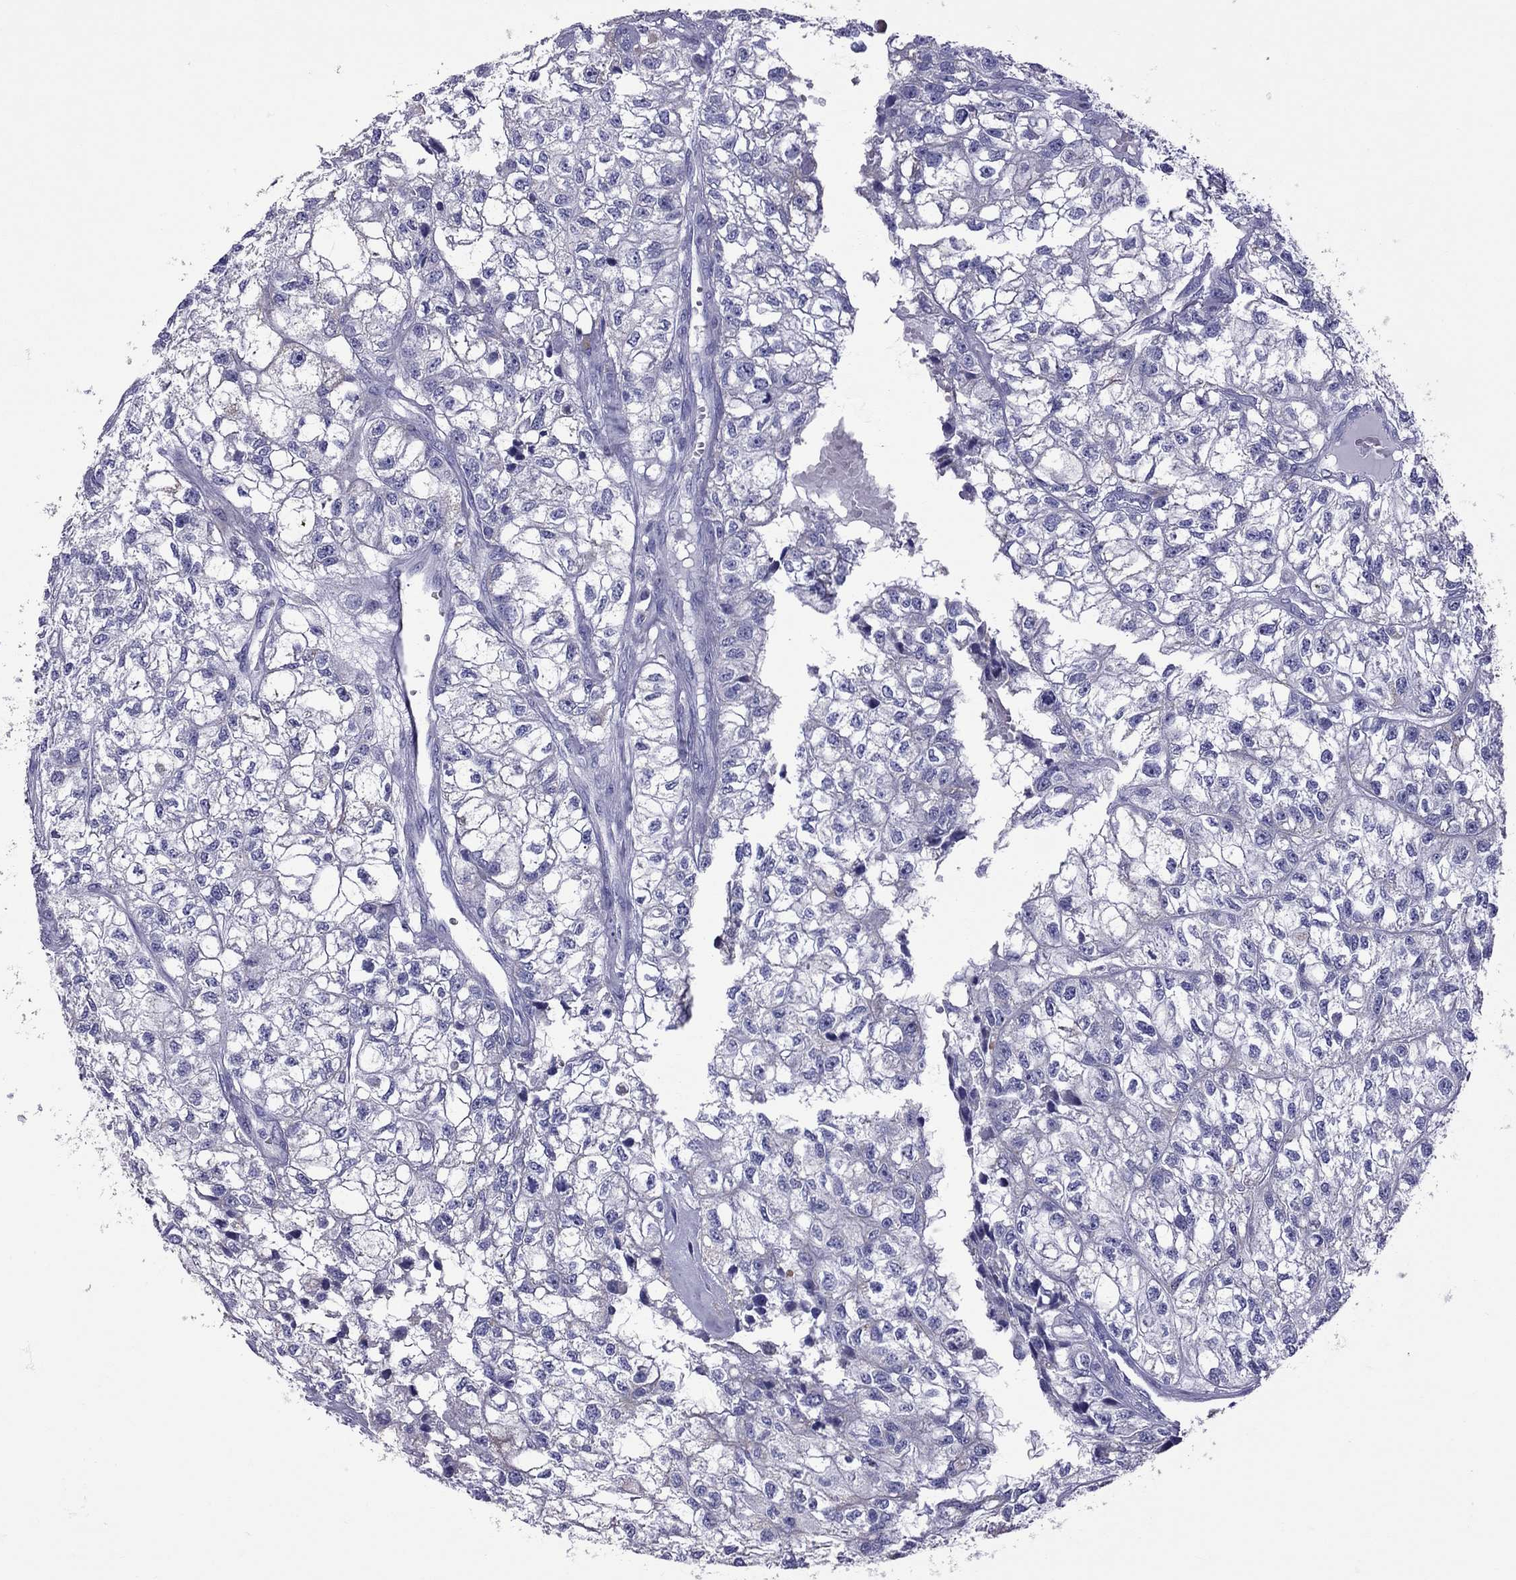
{"staining": {"intensity": "negative", "quantity": "none", "location": "none"}, "tissue": "renal cancer", "cell_type": "Tumor cells", "image_type": "cancer", "snomed": [{"axis": "morphology", "description": "Adenocarcinoma, NOS"}, {"axis": "topography", "description": "Kidney"}], "caption": "There is no significant staining in tumor cells of renal cancer. Brightfield microscopy of IHC stained with DAB (3,3'-diaminobenzidine) (brown) and hematoxylin (blue), captured at high magnification.", "gene": "TTLL13", "patient": {"sex": "male", "age": 56}}